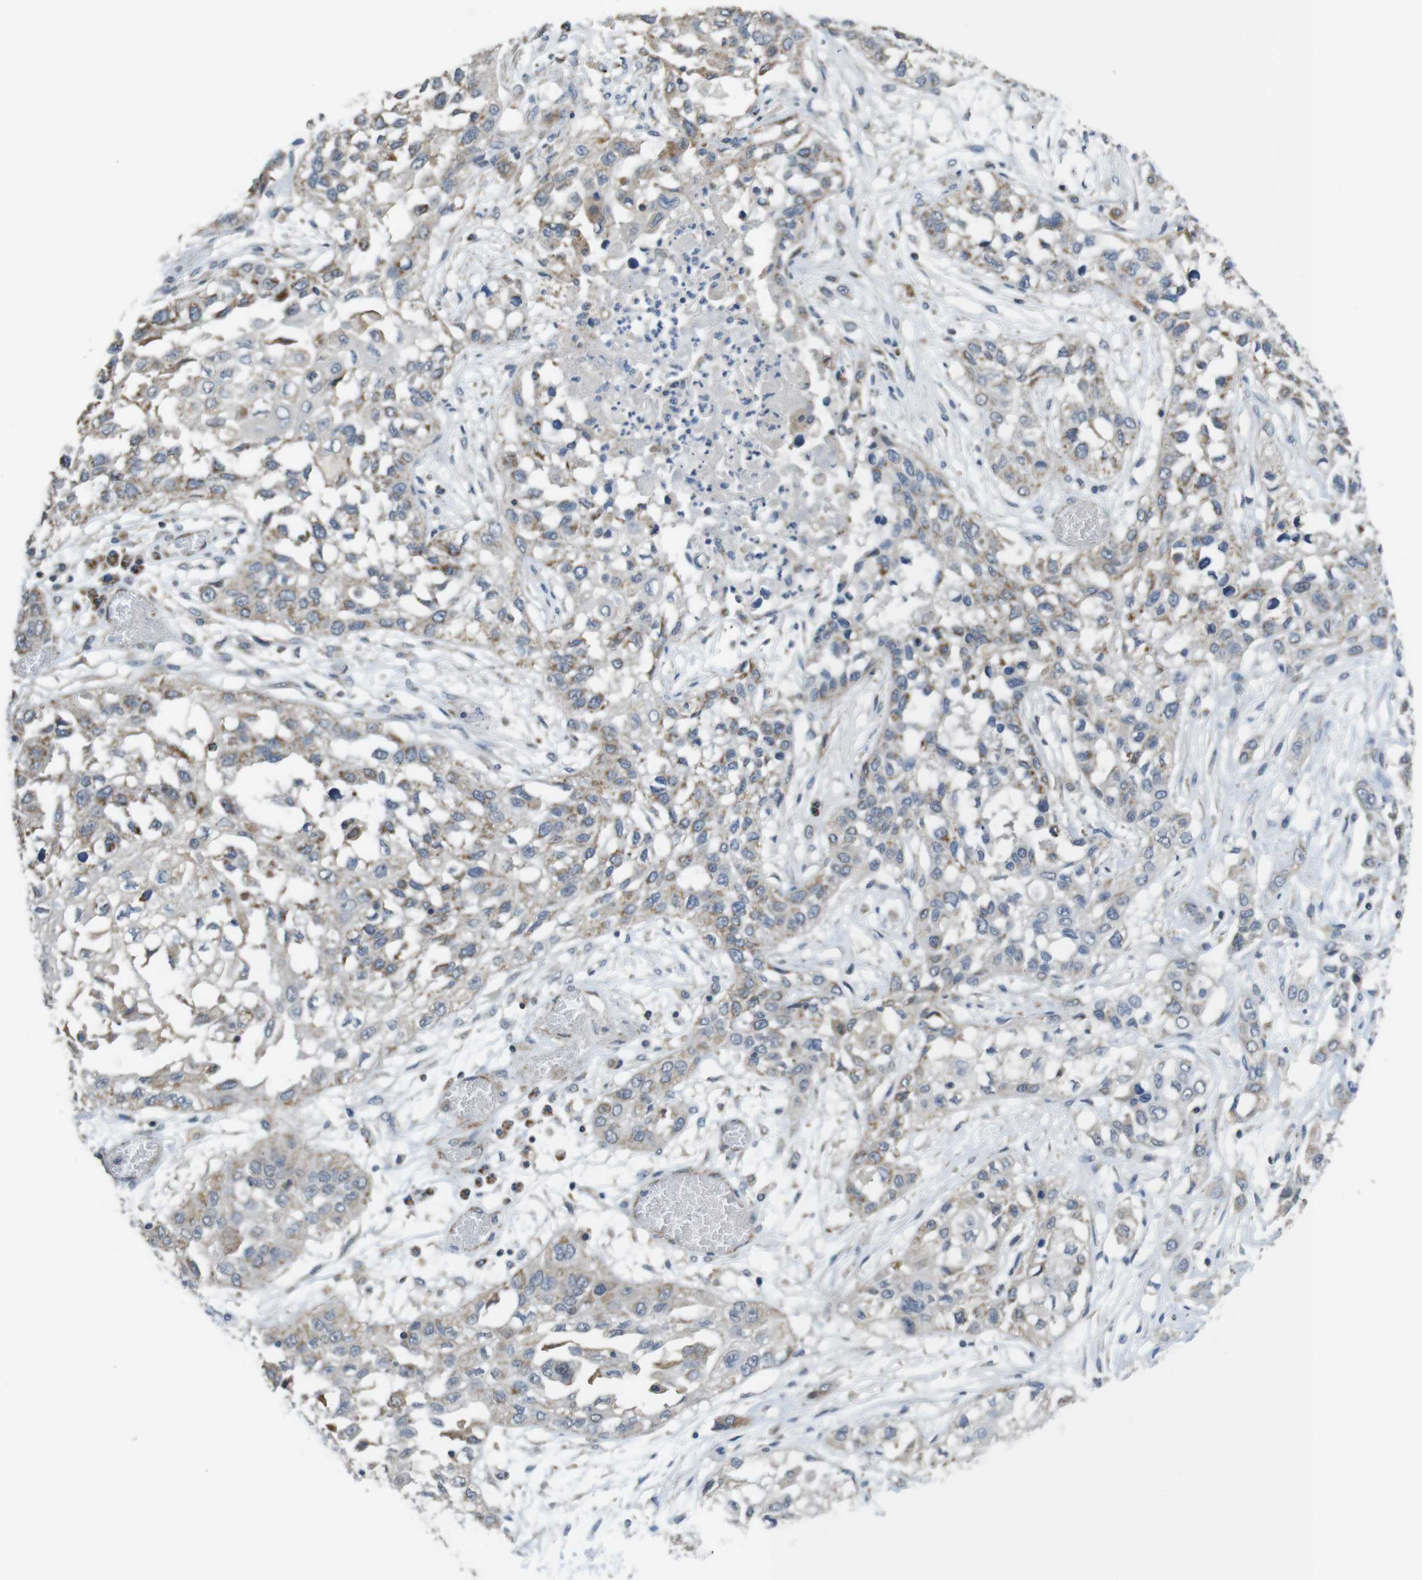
{"staining": {"intensity": "moderate", "quantity": "<25%", "location": "cytoplasmic/membranous"}, "tissue": "lung cancer", "cell_type": "Tumor cells", "image_type": "cancer", "snomed": [{"axis": "morphology", "description": "Squamous cell carcinoma, NOS"}, {"axis": "topography", "description": "Lung"}], "caption": "Lung squamous cell carcinoma stained for a protein reveals moderate cytoplasmic/membranous positivity in tumor cells.", "gene": "CALHM2", "patient": {"sex": "male", "age": 71}}